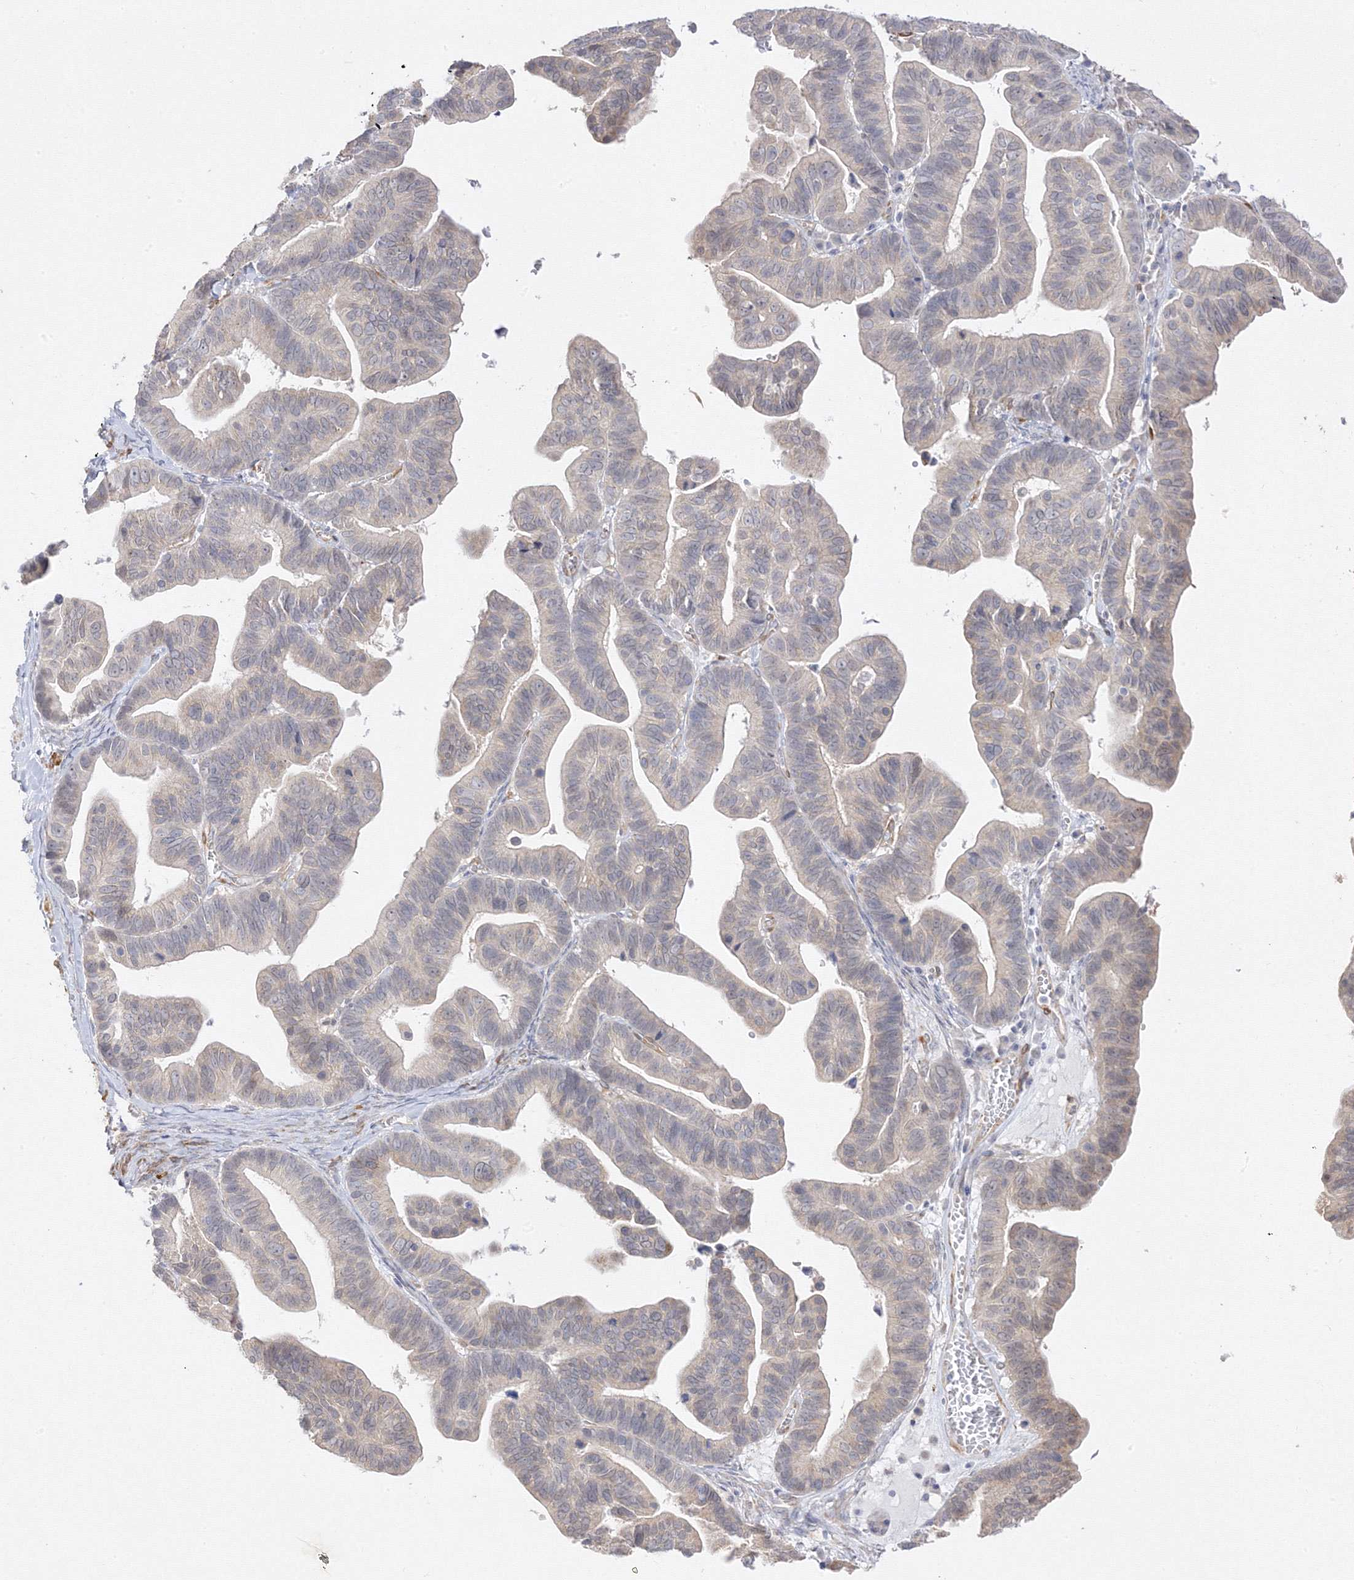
{"staining": {"intensity": "negative", "quantity": "none", "location": "none"}, "tissue": "ovarian cancer", "cell_type": "Tumor cells", "image_type": "cancer", "snomed": [{"axis": "morphology", "description": "Cystadenocarcinoma, serous, NOS"}, {"axis": "topography", "description": "Ovary"}], "caption": "This is an immunohistochemistry (IHC) photomicrograph of ovarian serous cystadenocarcinoma. There is no expression in tumor cells.", "gene": "C2CD2", "patient": {"sex": "female", "age": 56}}